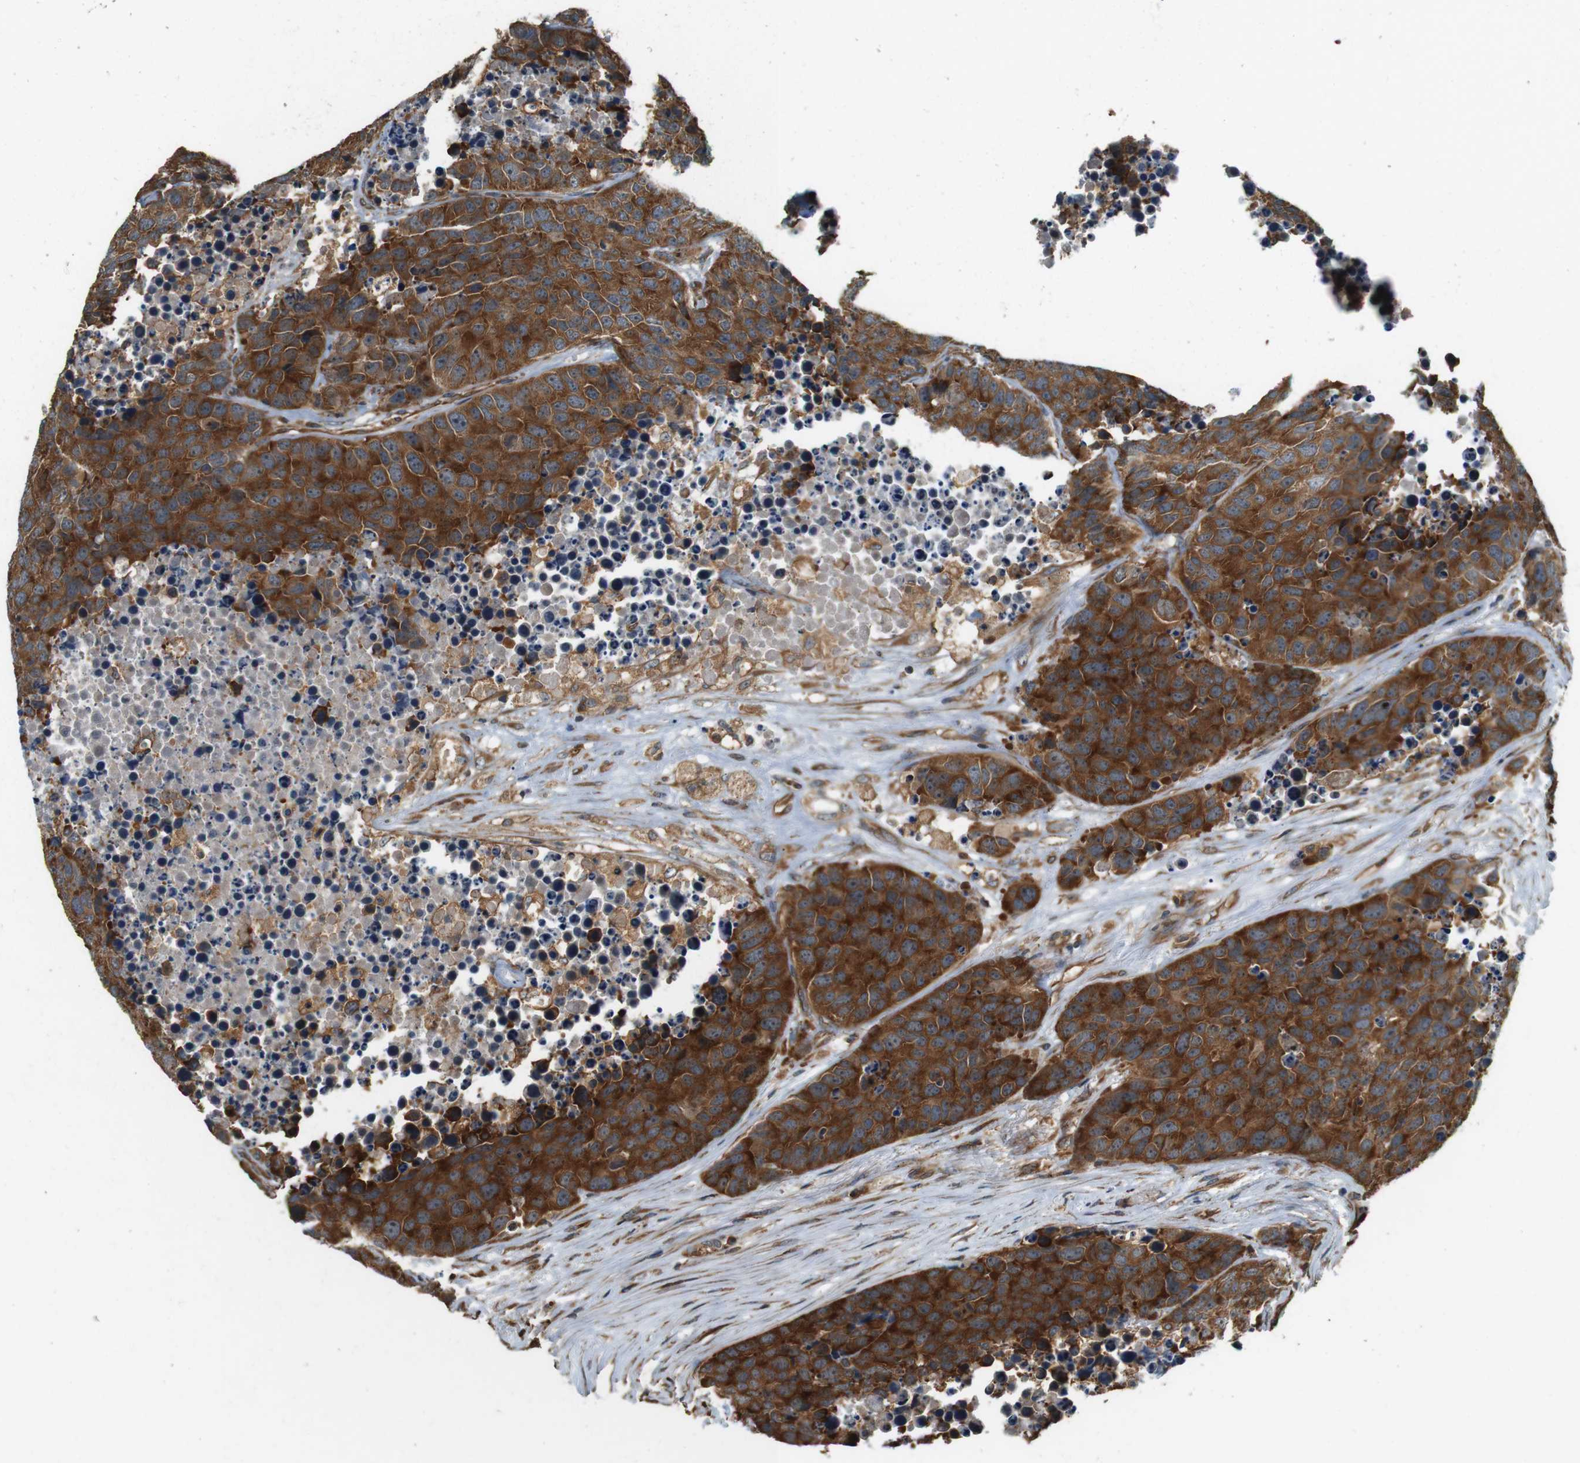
{"staining": {"intensity": "strong", "quantity": ">75%", "location": "cytoplasmic/membranous"}, "tissue": "carcinoid", "cell_type": "Tumor cells", "image_type": "cancer", "snomed": [{"axis": "morphology", "description": "Carcinoid, malignant, NOS"}, {"axis": "topography", "description": "Lung"}], "caption": "Immunohistochemistry micrograph of human carcinoid stained for a protein (brown), which demonstrates high levels of strong cytoplasmic/membranous expression in approximately >75% of tumor cells.", "gene": "PA2G4", "patient": {"sex": "male", "age": 60}}